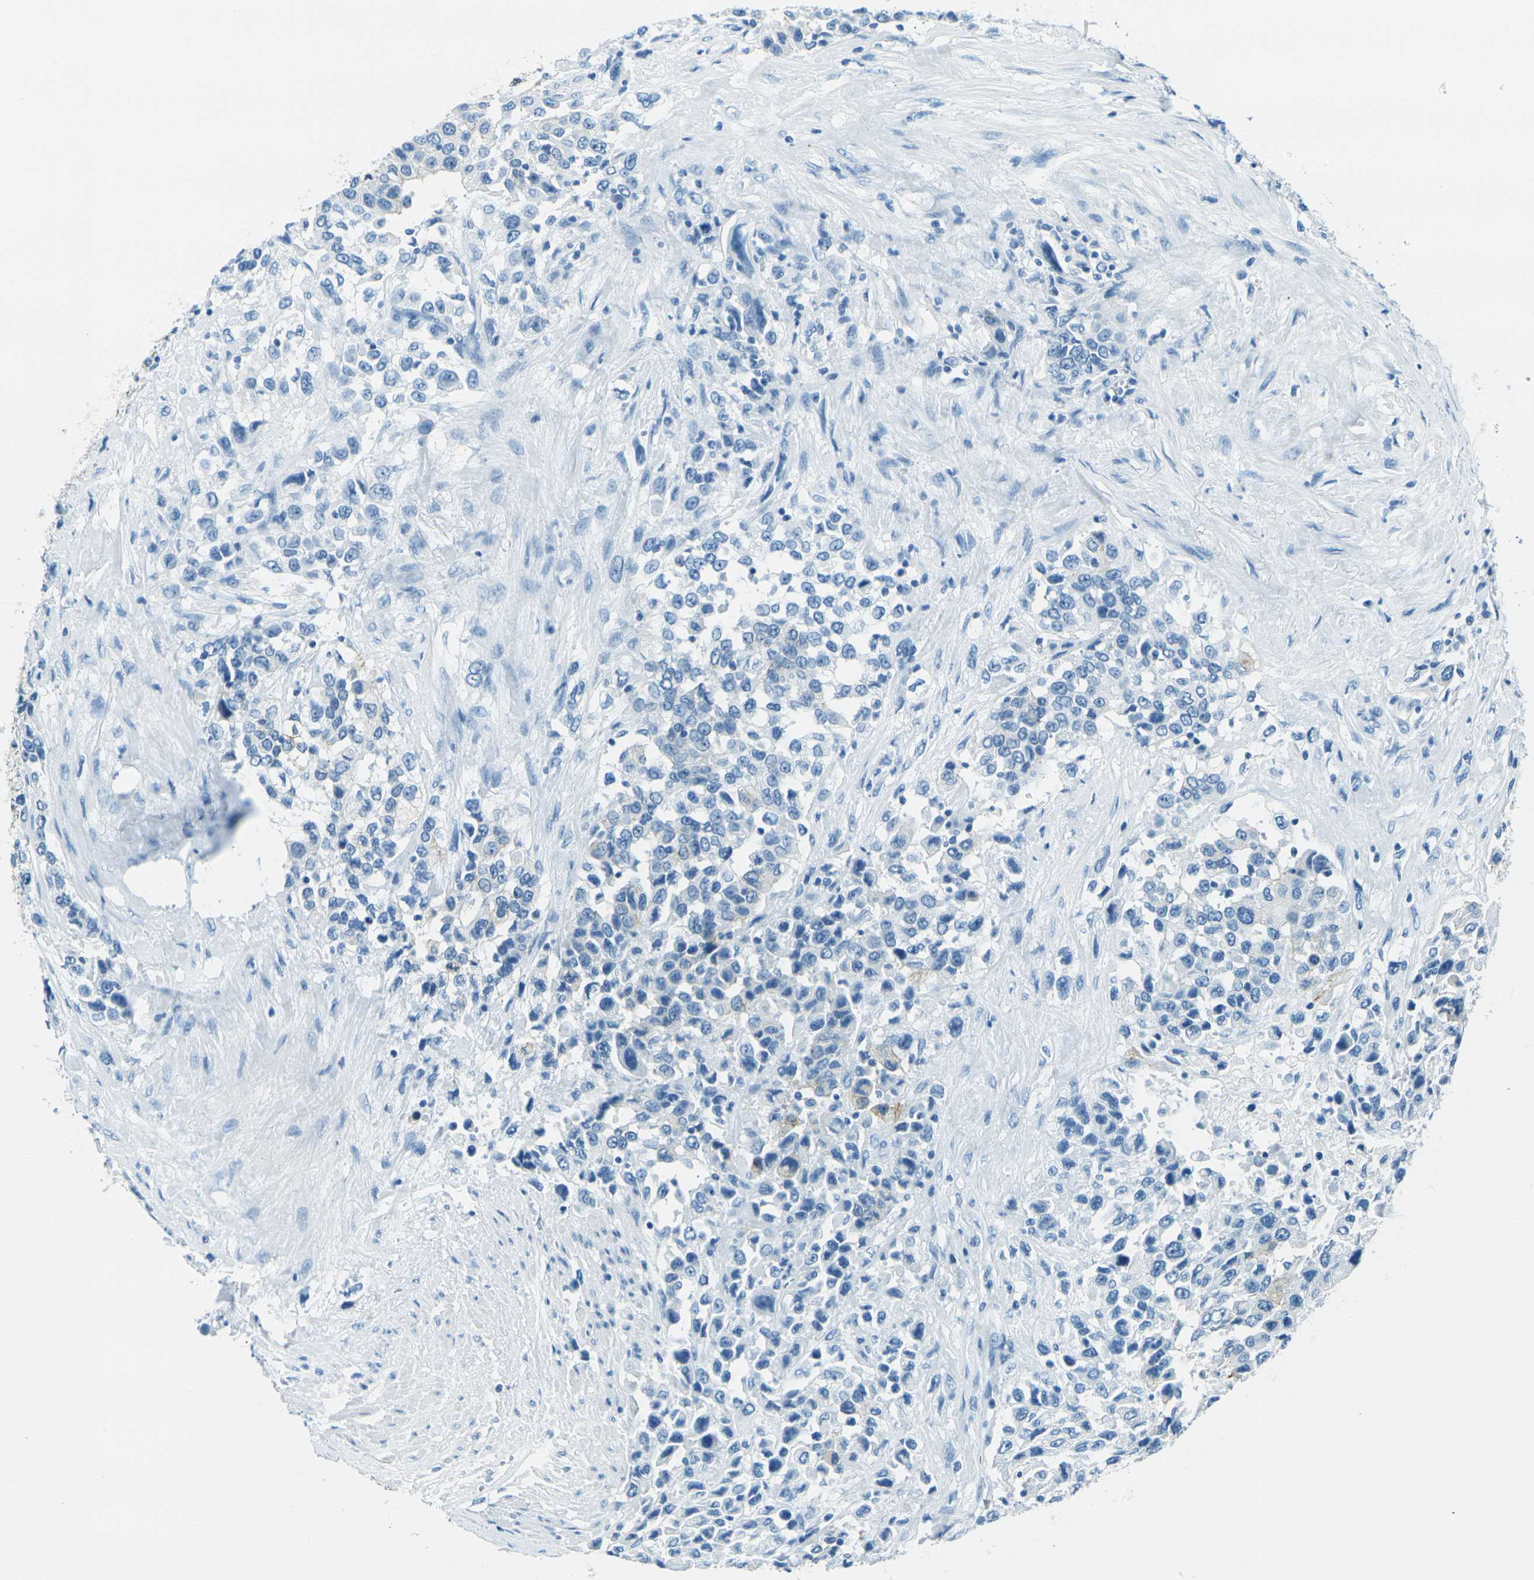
{"staining": {"intensity": "negative", "quantity": "none", "location": "none"}, "tissue": "urothelial cancer", "cell_type": "Tumor cells", "image_type": "cancer", "snomed": [{"axis": "morphology", "description": "Urothelial carcinoma, High grade"}, {"axis": "topography", "description": "Urinary bladder"}], "caption": "Immunohistochemical staining of urothelial carcinoma (high-grade) displays no significant expression in tumor cells.", "gene": "OCLN", "patient": {"sex": "female", "age": 80}}